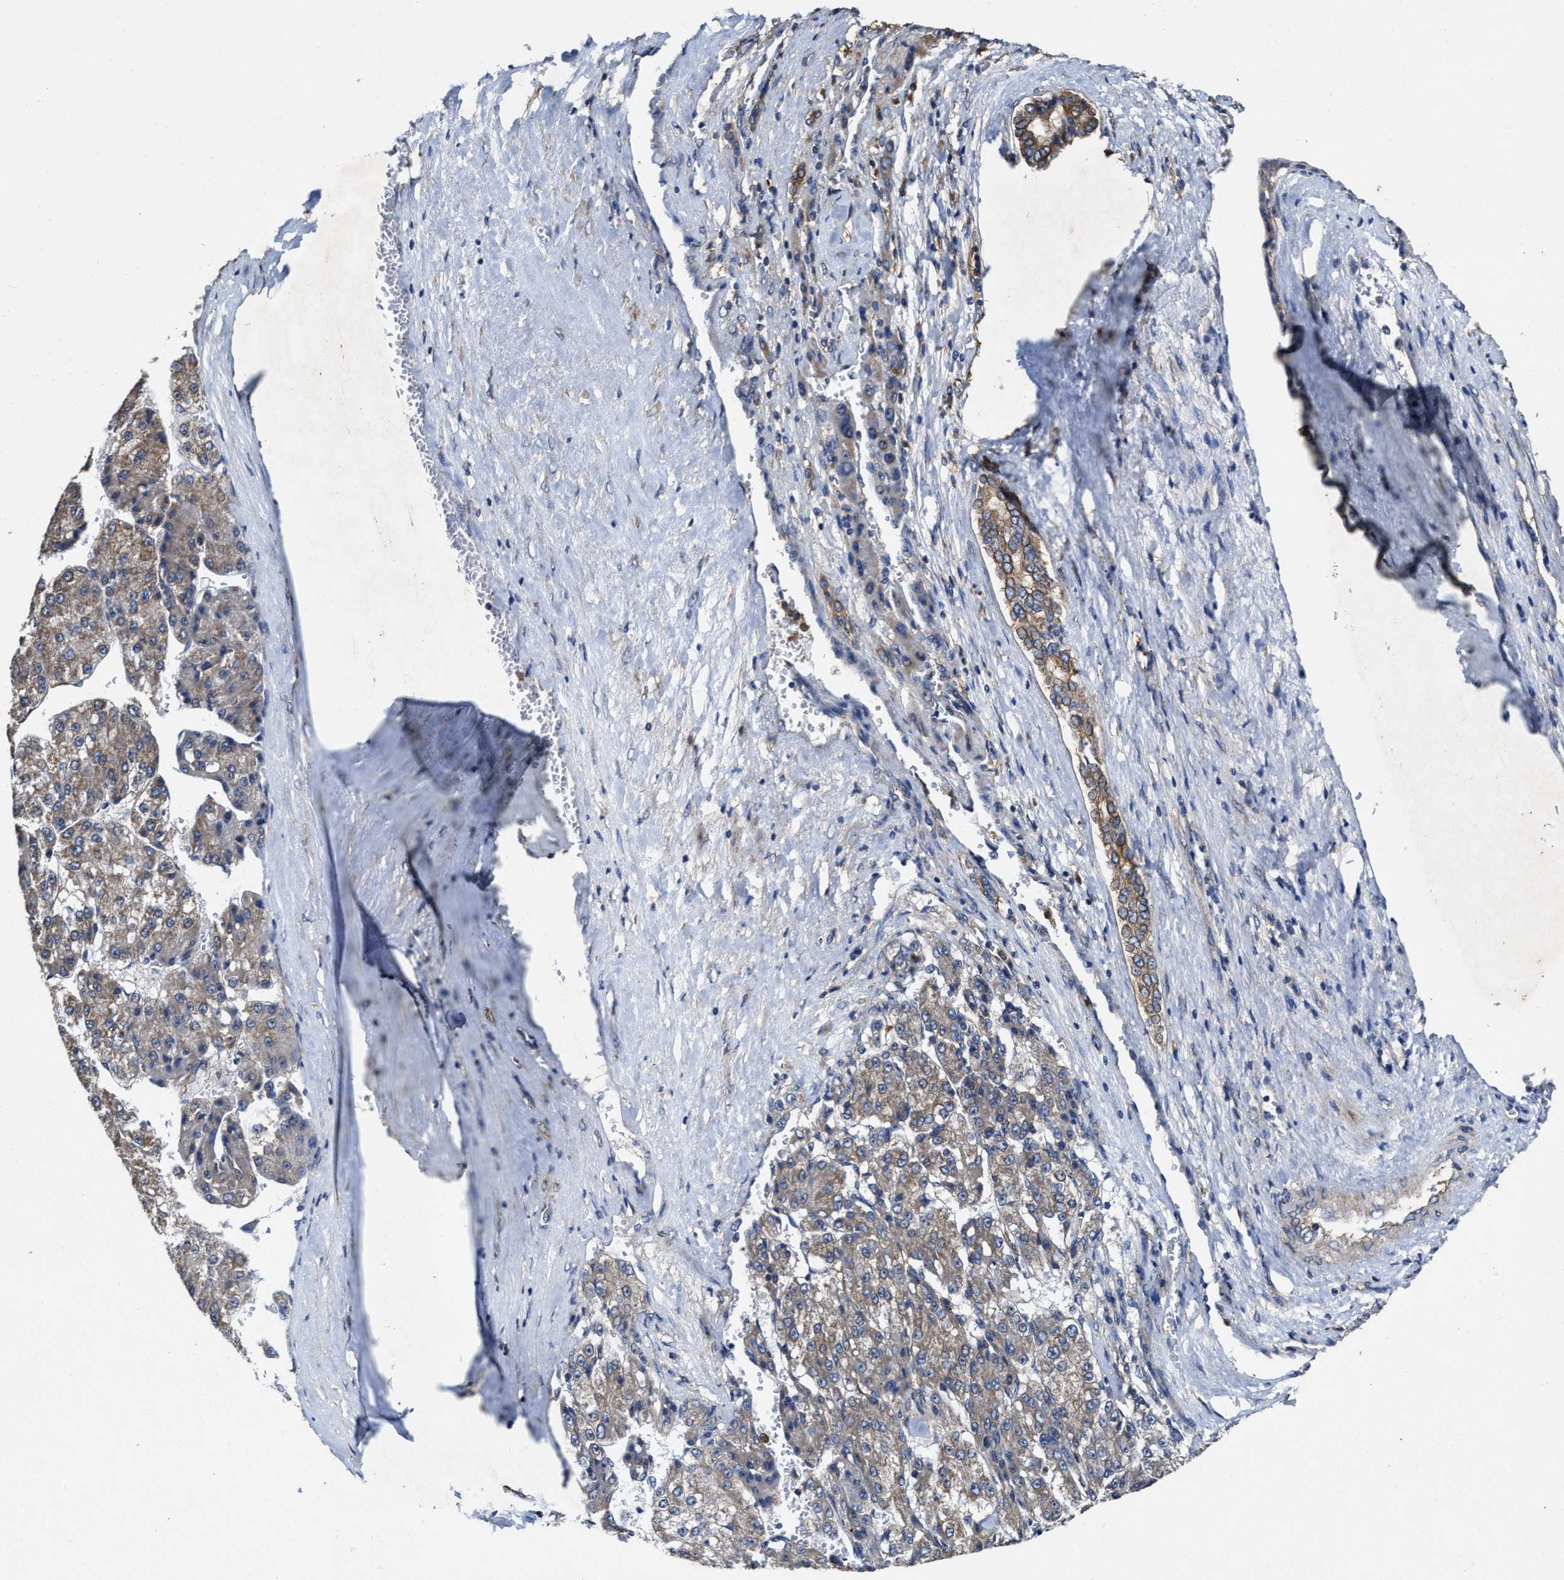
{"staining": {"intensity": "weak", "quantity": ">75%", "location": "cytoplasmic/membranous"}, "tissue": "liver cancer", "cell_type": "Tumor cells", "image_type": "cancer", "snomed": [{"axis": "morphology", "description": "Carcinoma, Hepatocellular, NOS"}, {"axis": "topography", "description": "Liver"}], "caption": "A histopathology image of human hepatocellular carcinoma (liver) stained for a protein shows weak cytoplasmic/membranous brown staining in tumor cells. (Brightfield microscopy of DAB IHC at high magnification).", "gene": "SFXN4", "patient": {"sex": "female", "age": 73}}